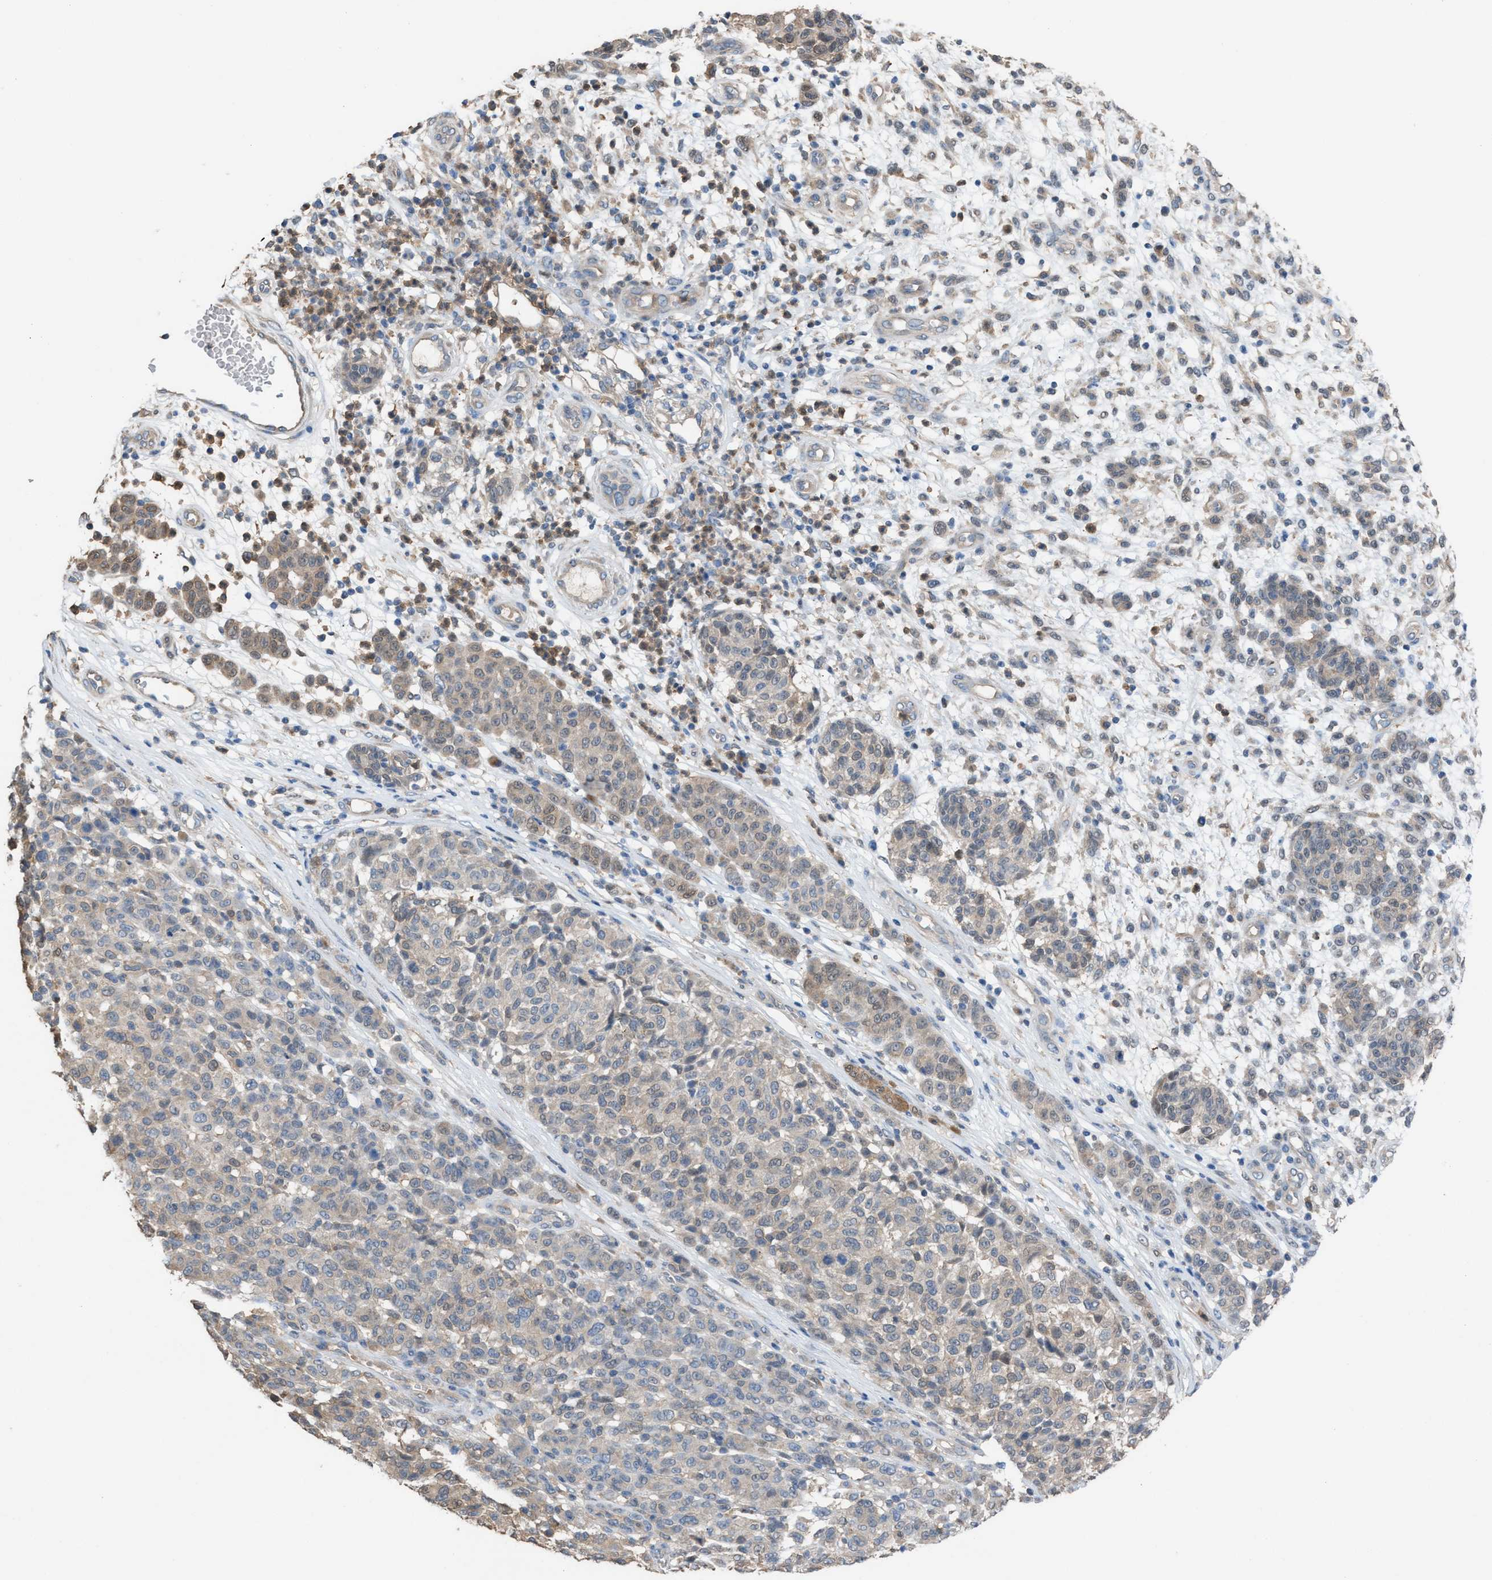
{"staining": {"intensity": "weak", "quantity": "<25%", "location": "cytoplasmic/membranous"}, "tissue": "melanoma", "cell_type": "Tumor cells", "image_type": "cancer", "snomed": [{"axis": "morphology", "description": "Malignant melanoma, NOS"}, {"axis": "topography", "description": "Skin"}], "caption": "High magnification brightfield microscopy of melanoma stained with DAB (3,3'-diaminobenzidine) (brown) and counterstained with hematoxylin (blue): tumor cells show no significant staining.", "gene": "NQO2", "patient": {"sex": "male", "age": 59}}